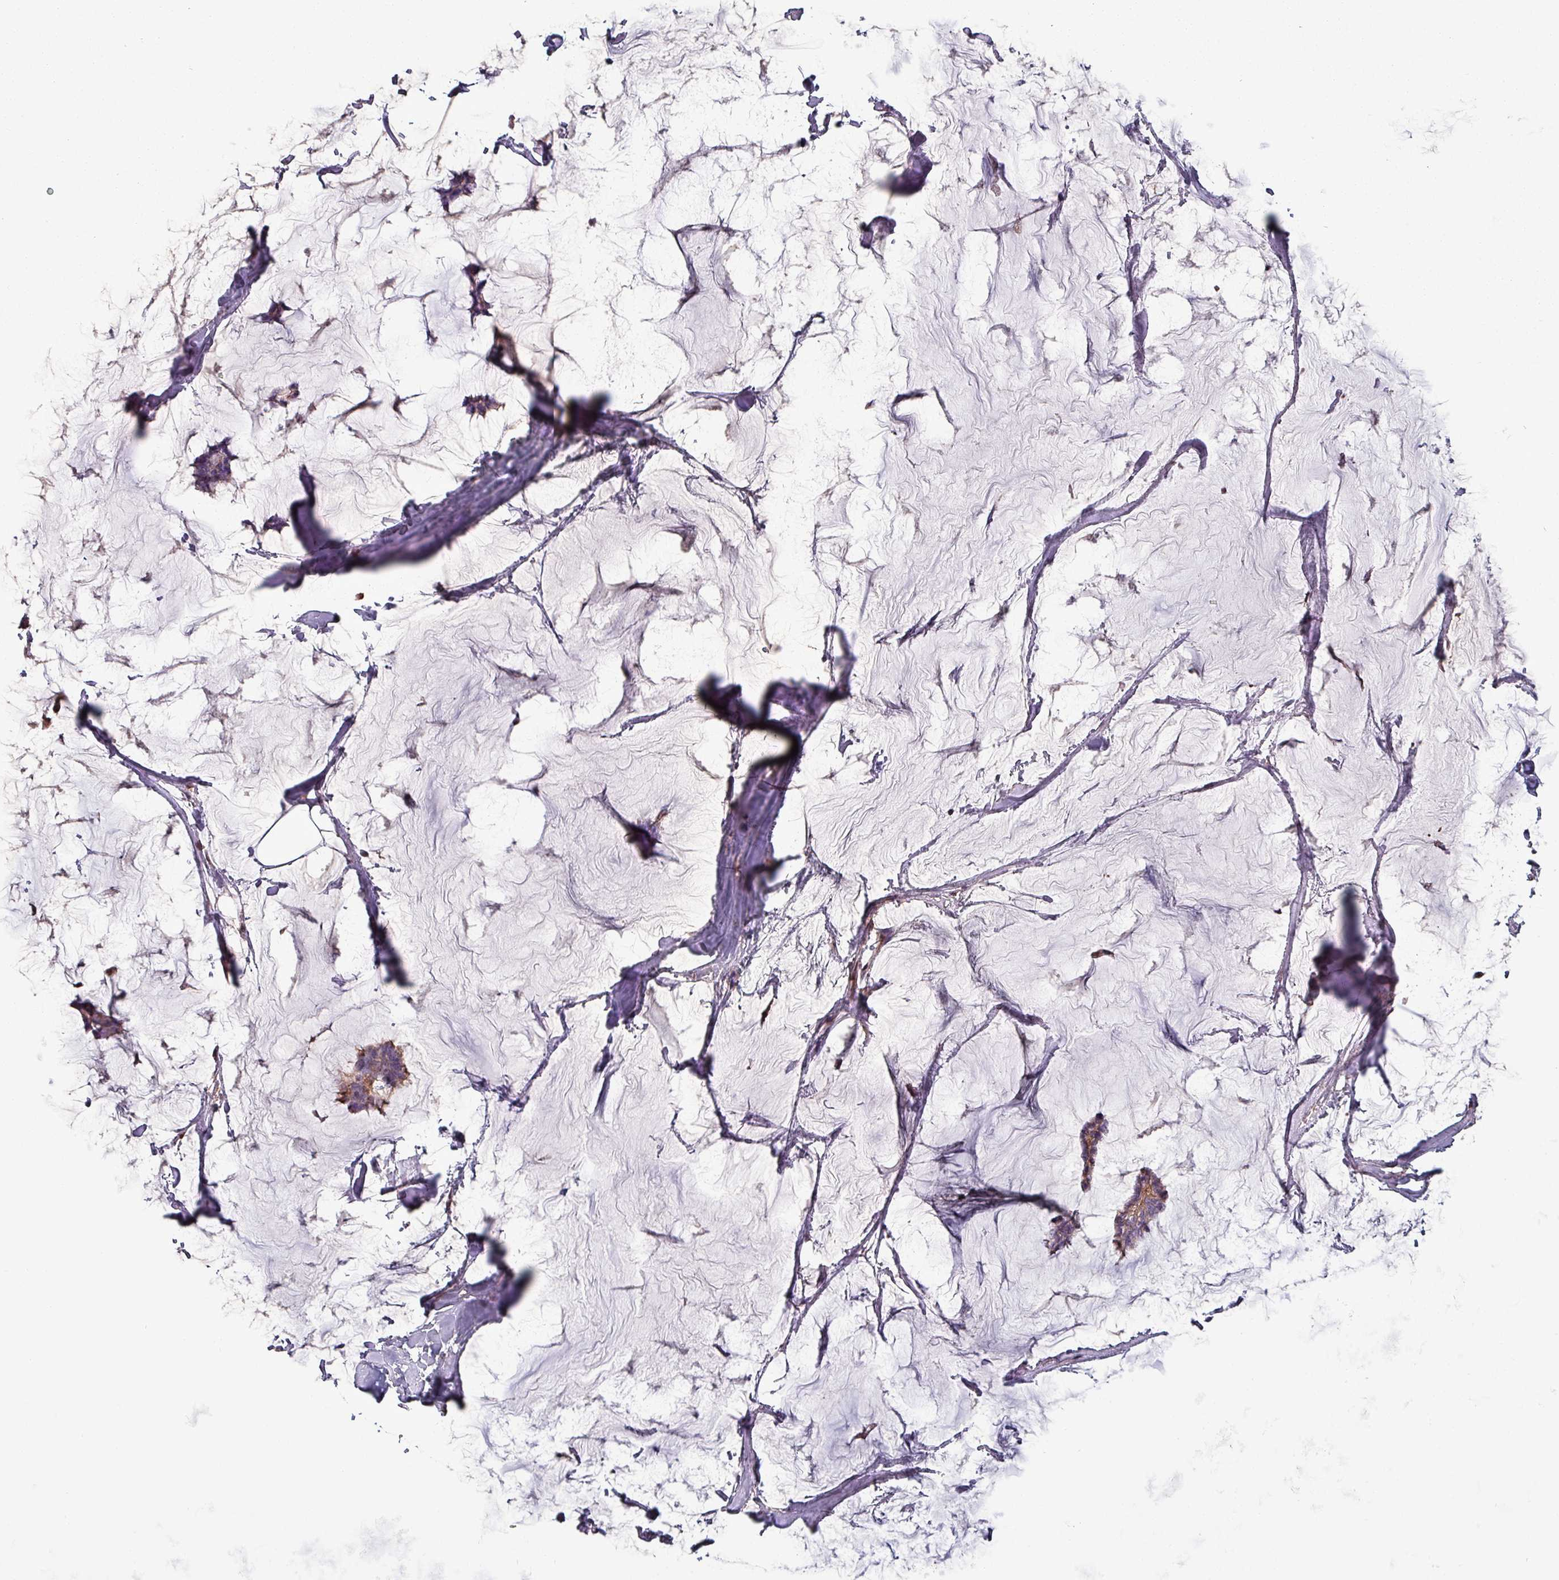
{"staining": {"intensity": "negative", "quantity": "none", "location": "none"}, "tissue": "breast cancer", "cell_type": "Tumor cells", "image_type": "cancer", "snomed": [{"axis": "morphology", "description": "Duct carcinoma"}, {"axis": "topography", "description": "Breast"}], "caption": "The immunohistochemistry micrograph has no significant positivity in tumor cells of breast cancer (infiltrating ductal carcinoma) tissue.", "gene": "PSMB8", "patient": {"sex": "female", "age": 93}}